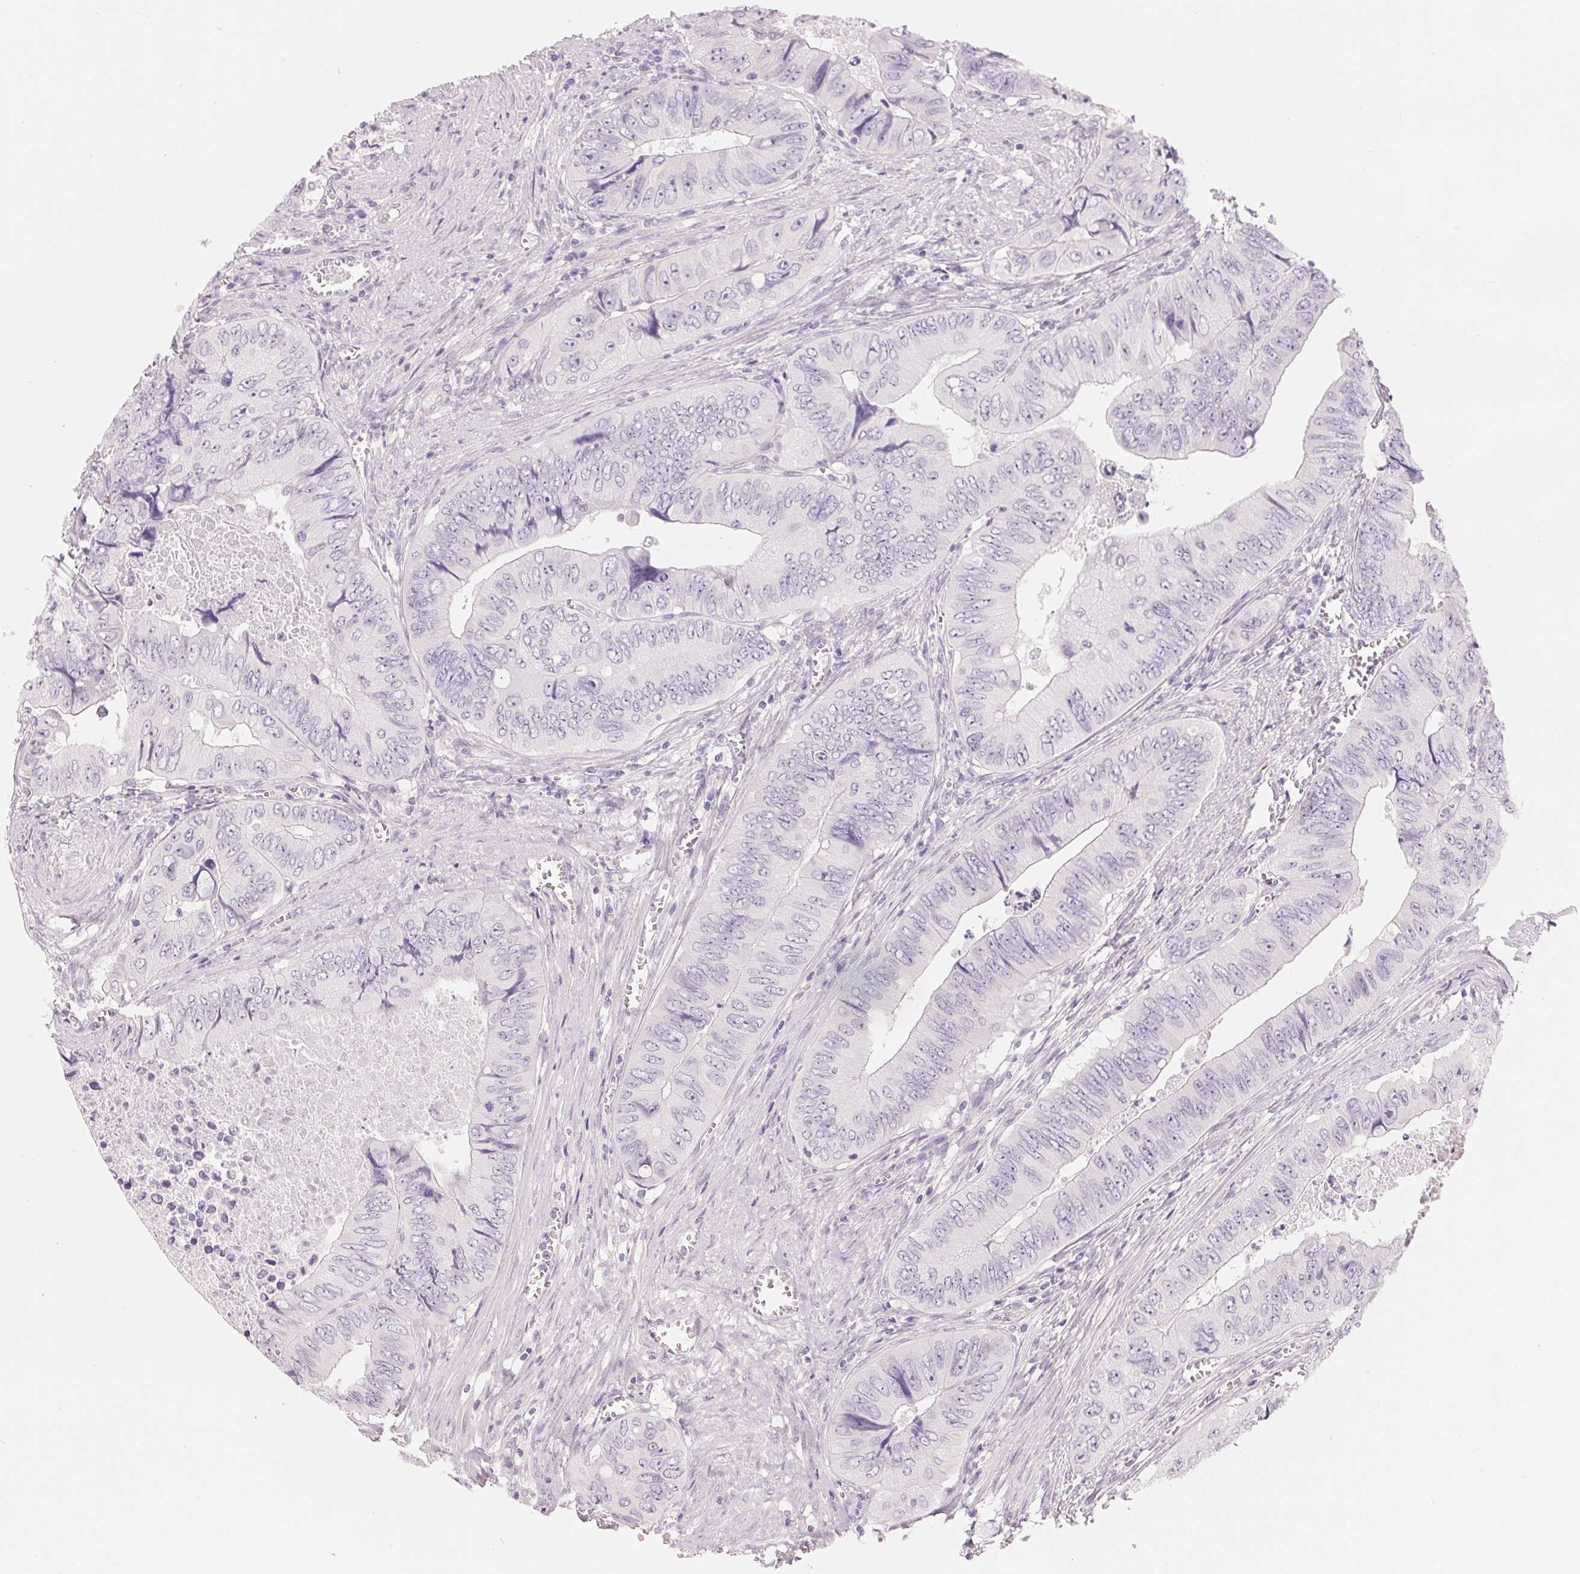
{"staining": {"intensity": "negative", "quantity": "none", "location": "none"}, "tissue": "colorectal cancer", "cell_type": "Tumor cells", "image_type": "cancer", "snomed": [{"axis": "morphology", "description": "Adenocarcinoma, NOS"}, {"axis": "topography", "description": "Colon"}], "caption": "The photomicrograph reveals no significant expression in tumor cells of colorectal cancer.", "gene": "CFHR2", "patient": {"sex": "female", "age": 84}}